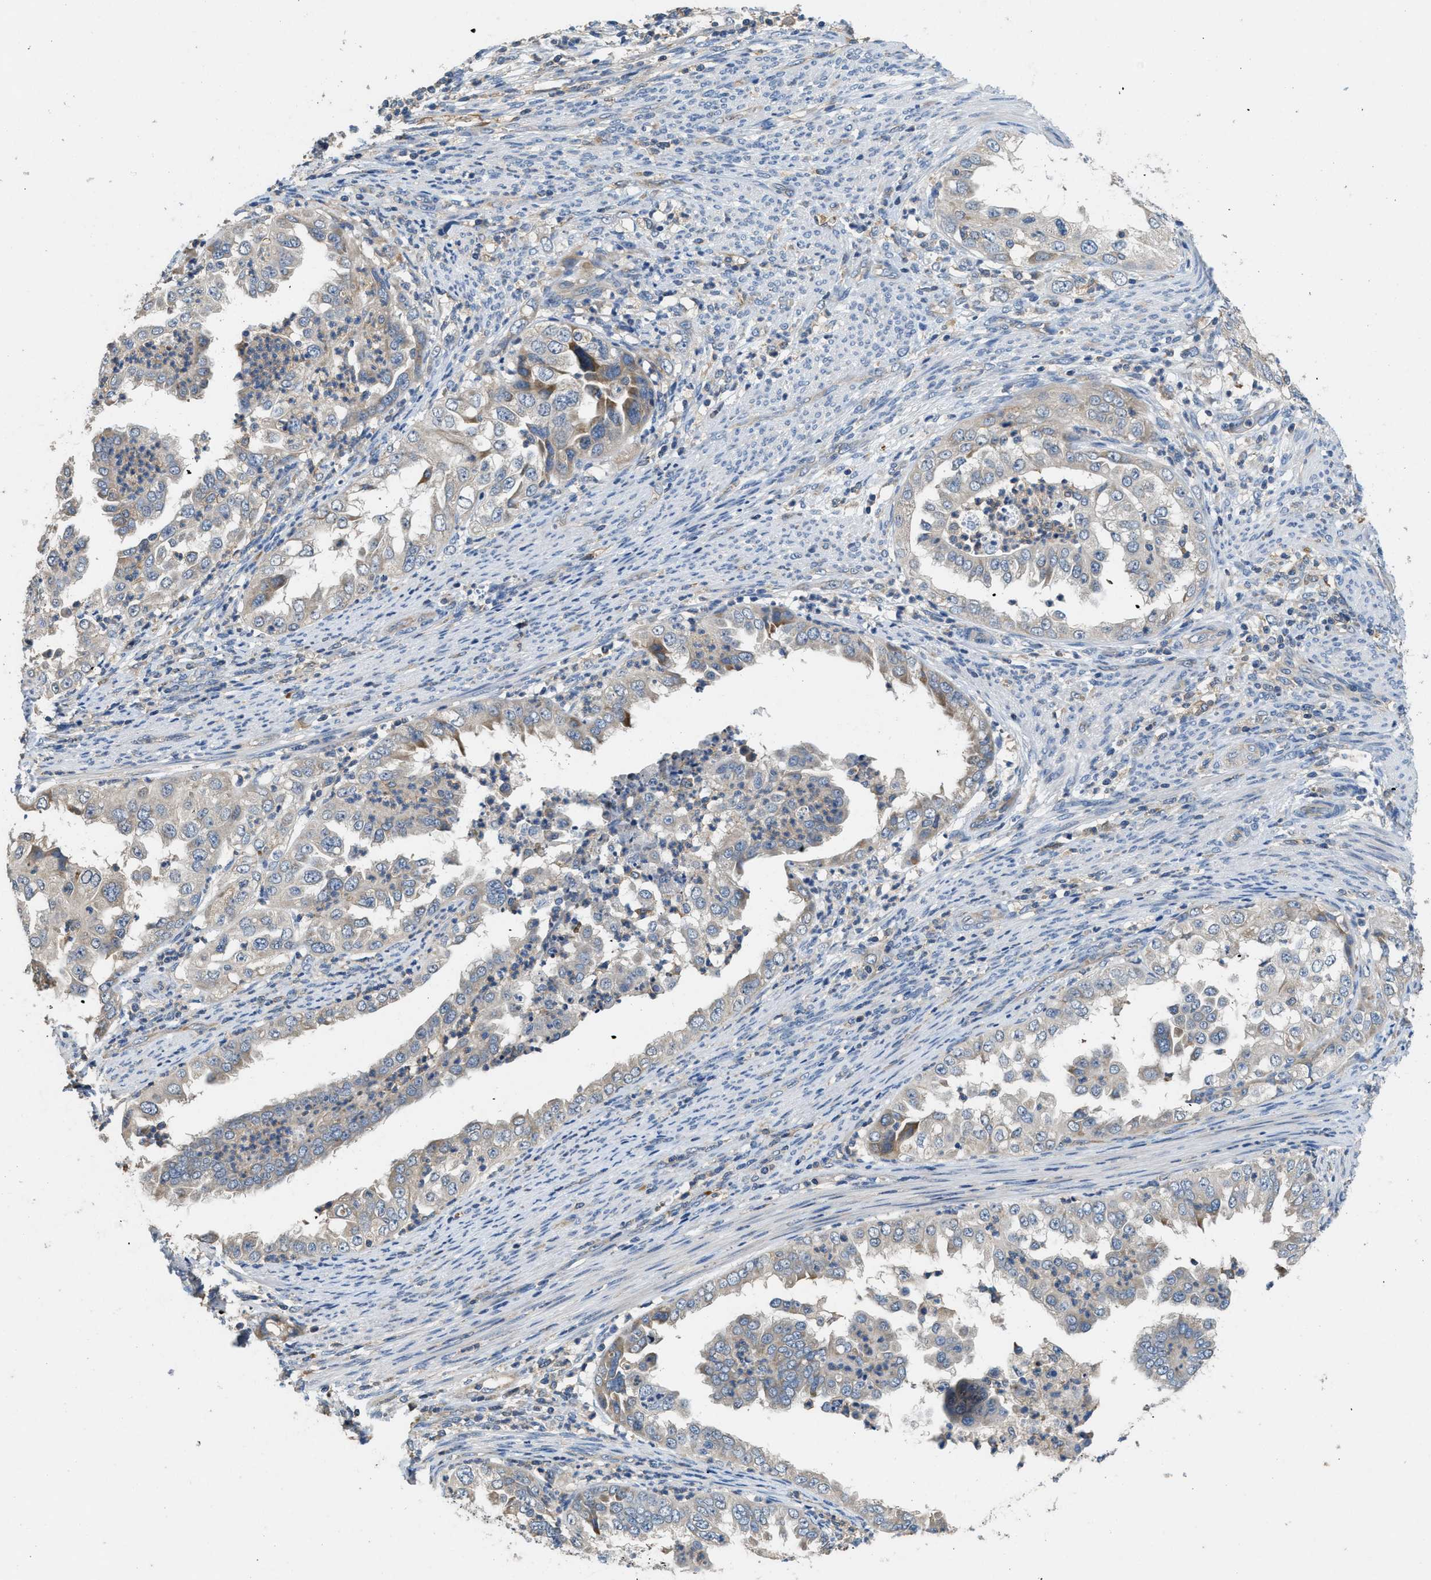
{"staining": {"intensity": "weak", "quantity": "25%-75%", "location": "cytoplasmic/membranous"}, "tissue": "endometrial cancer", "cell_type": "Tumor cells", "image_type": "cancer", "snomed": [{"axis": "morphology", "description": "Adenocarcinoma, NOS"}, {"axis": "topography", "description": "Endometrium"}], "caption": "This micrograph displays immunohistochemistry staining of endometrial adenocarcinoma, with low weak cytoplasmic/membranous staining in about 25%-75% of tumor cells.", "gene": "DGKE", "patient": {"sex": "female", "age": 85}}